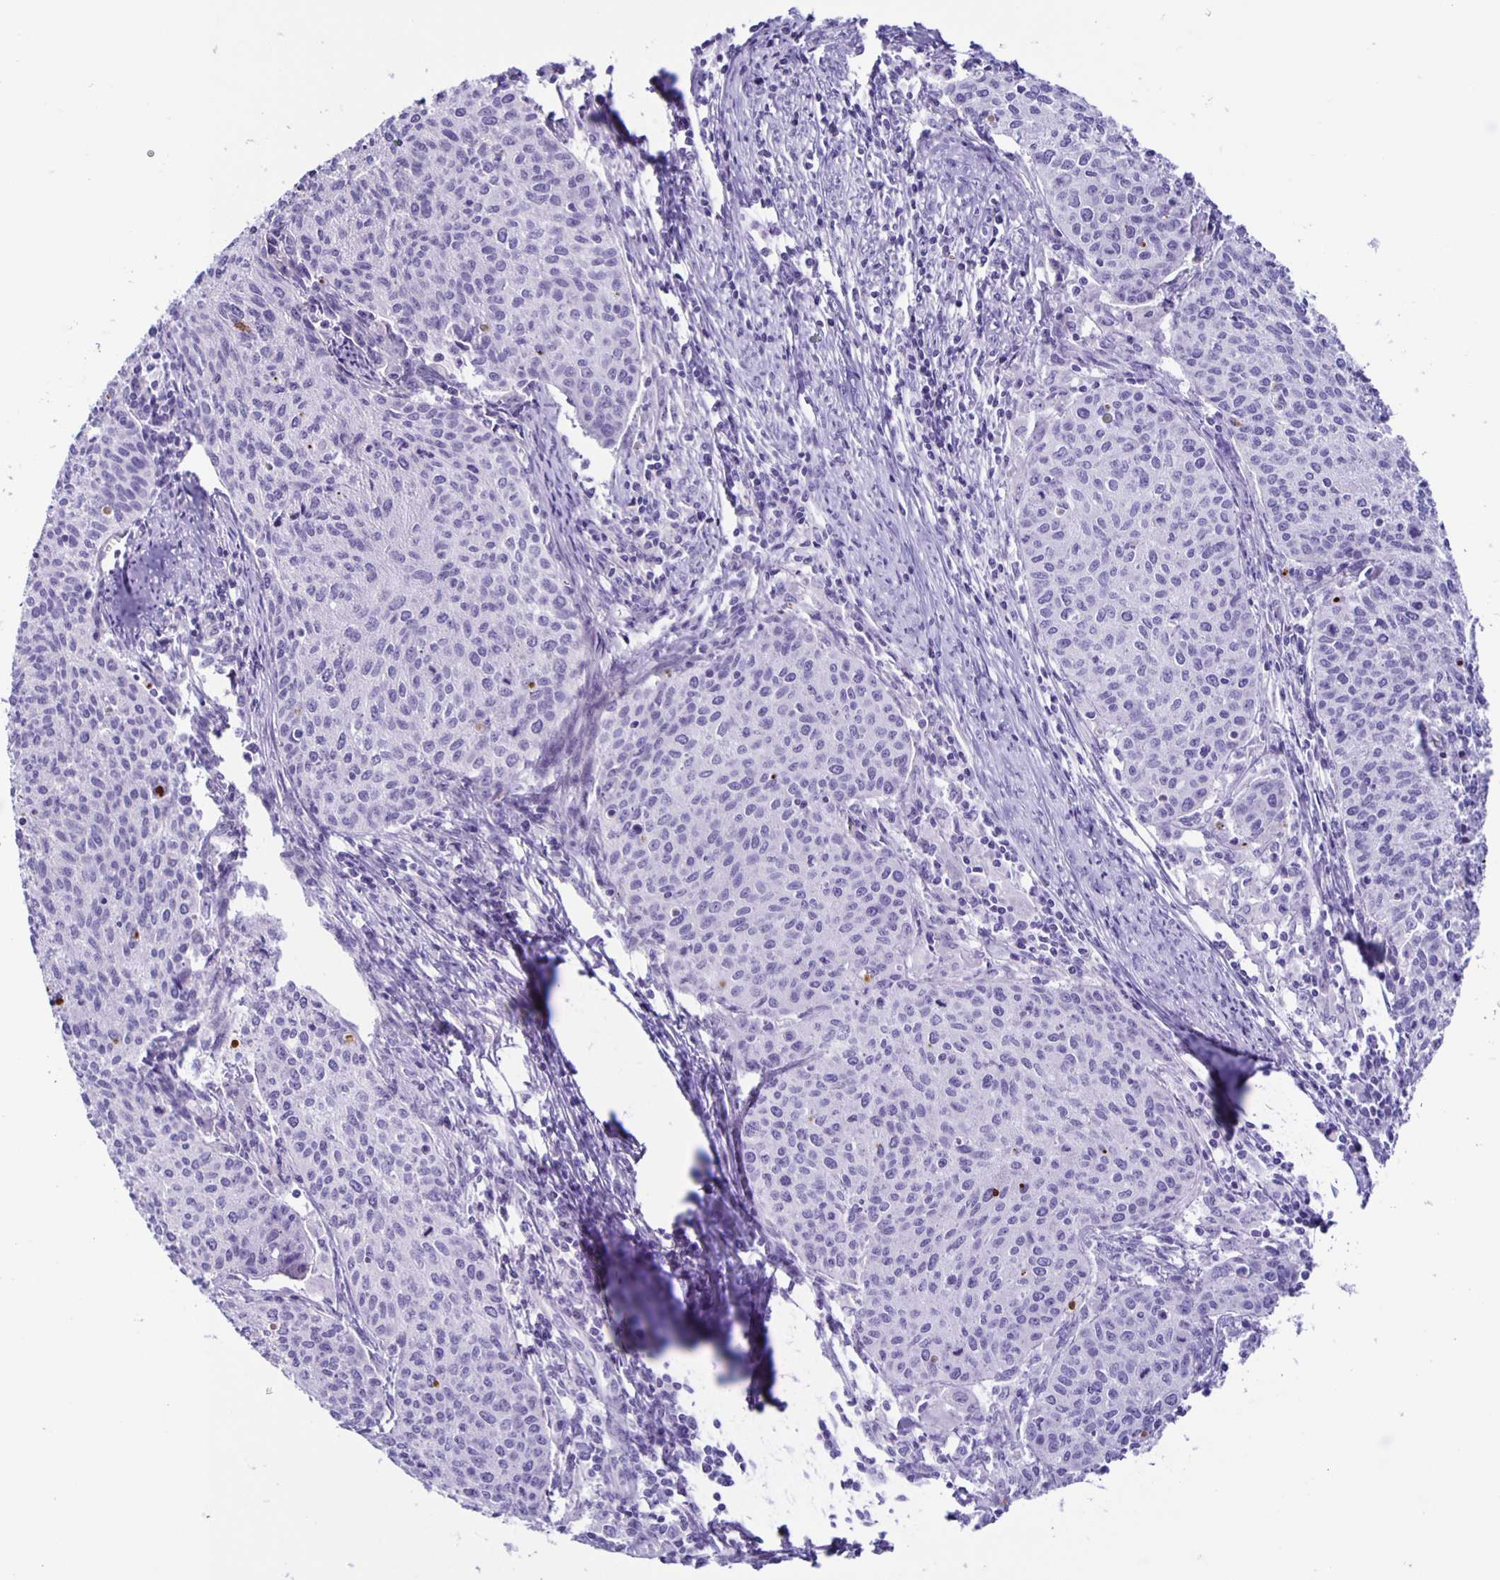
{"staining": {"intensity": "negative", "quantity": "none", "location": "none"}, "tissue": "cervical cancer", "cell_type": "Tumor cells", "image_type": "cancer", "snomed": [{"axis": "morphology", "description": "Squamous cell carcinoma, NOS"}, {"axis": "topography", "description": "Cervix"}], "caption": "Human cervical squamous cell carcinoma stained for a protein using immunohistochemistry (IHC) demonstrates no staining in tumor cells.", "gene": "AQP6", "patient": {"sex": "female", "age": 38}}